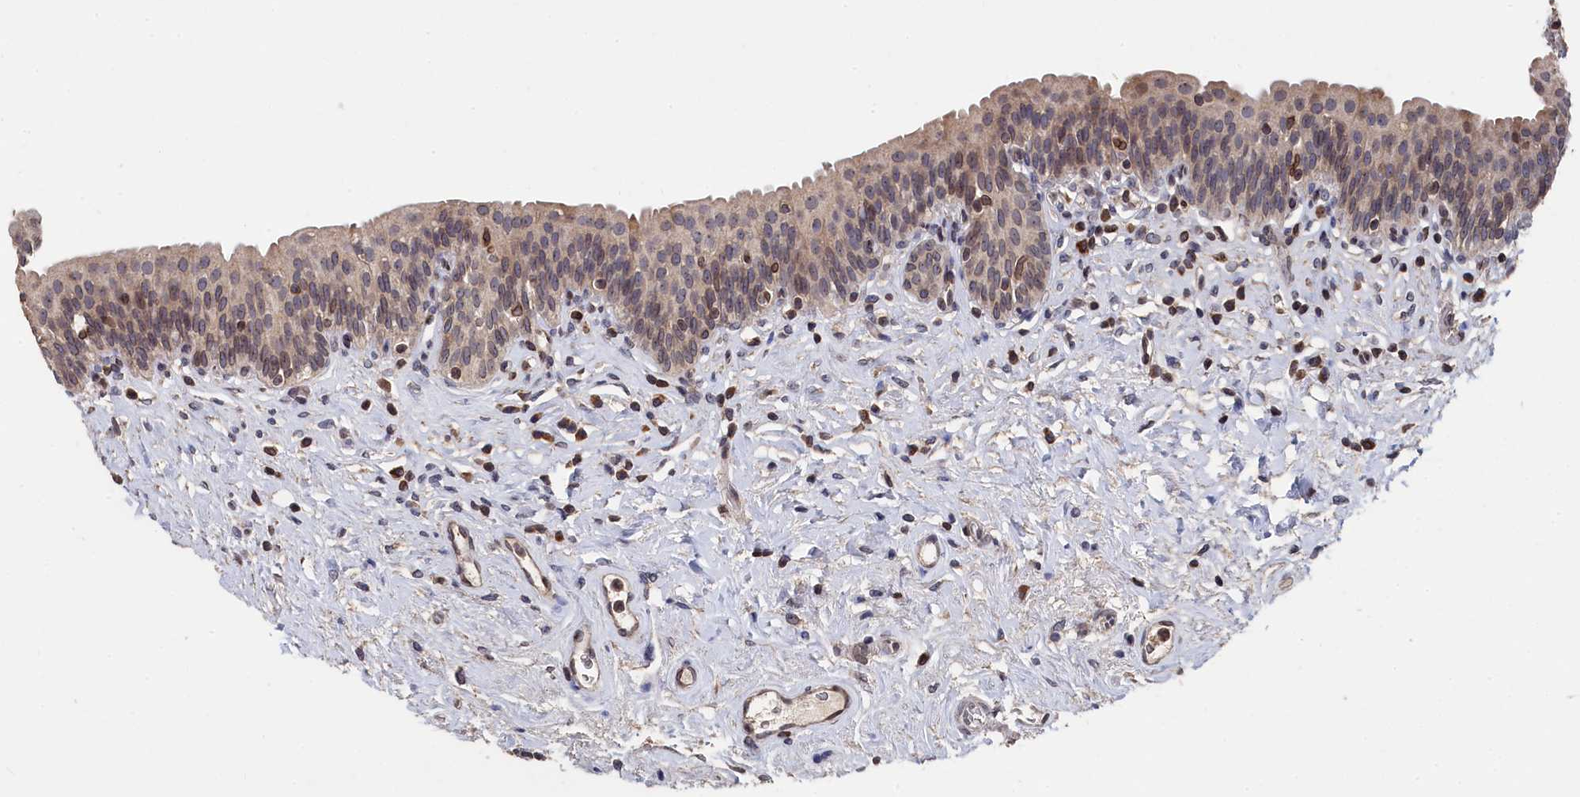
{"staining": {"intensity": "moderate", "quantity": "25%-75%", "location": "cytoplasmic/membranous,nuclear"}, "tissue": "urinary bladder", "cell_type": "Urothelial cells", "image_type": "normal", "snomed": [{"axis": "morphology", "description": "Normal tissue, NOS"}, {"axis": "topography", "description": "Urinary bladder"}], "caption": "Moderate cytoplasmic/membranous,nuclear positivity for a protein is seen in approximately 25%-75% of urothelial cells of normal urinary bladder using IHC.", "gene": "ANKEF1", "patient": {"sex": "male", "age": 83}}